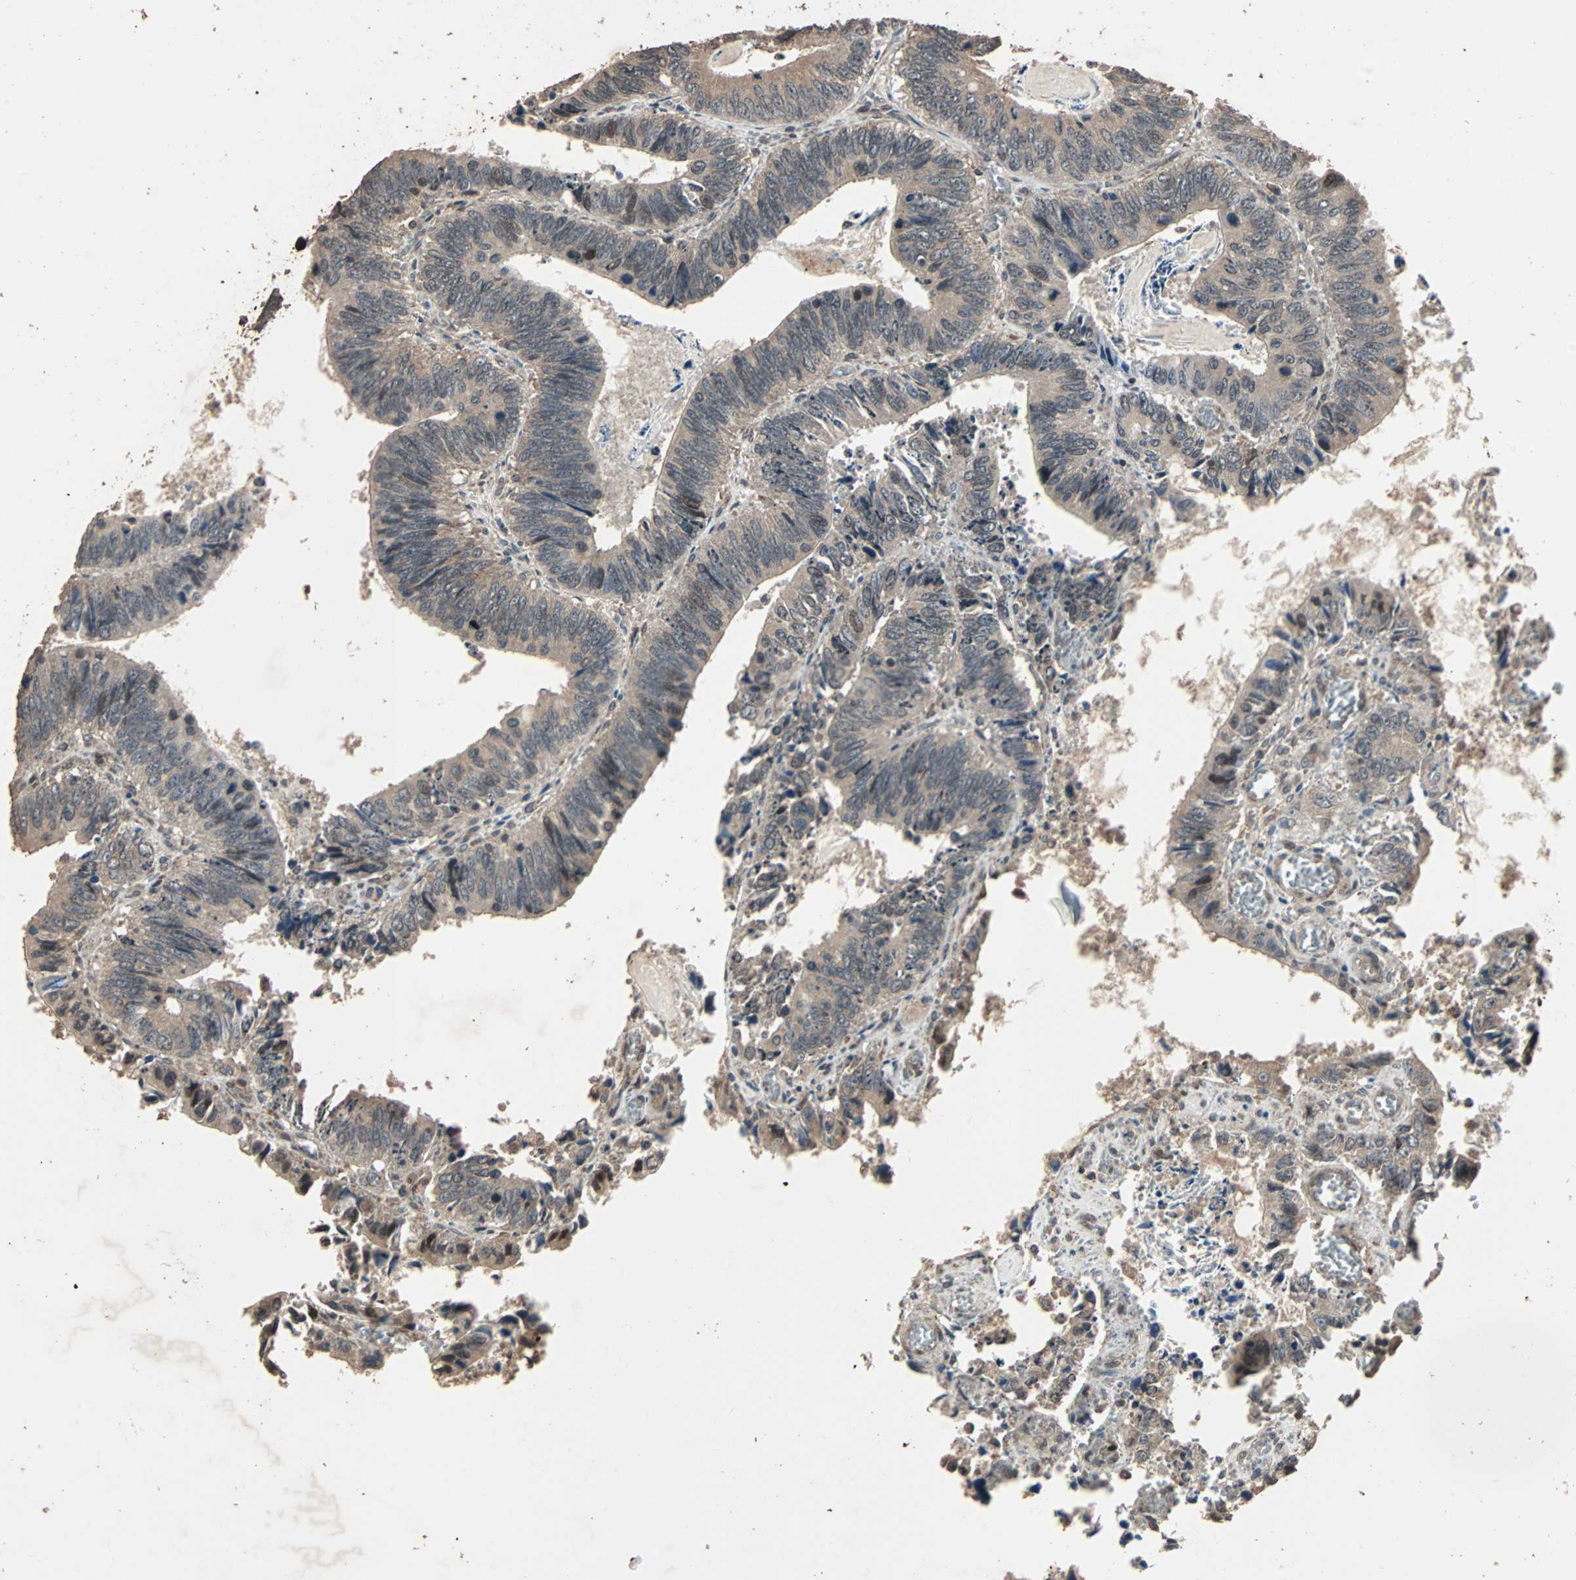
{"staining": {"intensity": "weak", "quantity": "25%-75%", "location": "cytoplasmic/membranous"}, "tissue": "colorectal cancer", "cell_type": "Tumor cells", "image_type": "cancer", "snomed": [{"axis": "morphology", "description": "Adenocarcinoma, NOS"}, {"axis": "topography", "description": "Colon"}], "caption": "This micrograph demonstrates adenocarcinoma (colorectal) stained with immunohistochemistry to label a protein in brown. The cytoplasmic/membranous of tumor cells show weak positivity for the protein. Nuclei are counter-stained blue.", "gene": "LAMTOR5", "patient": {"sex": "male", "age": 72}}